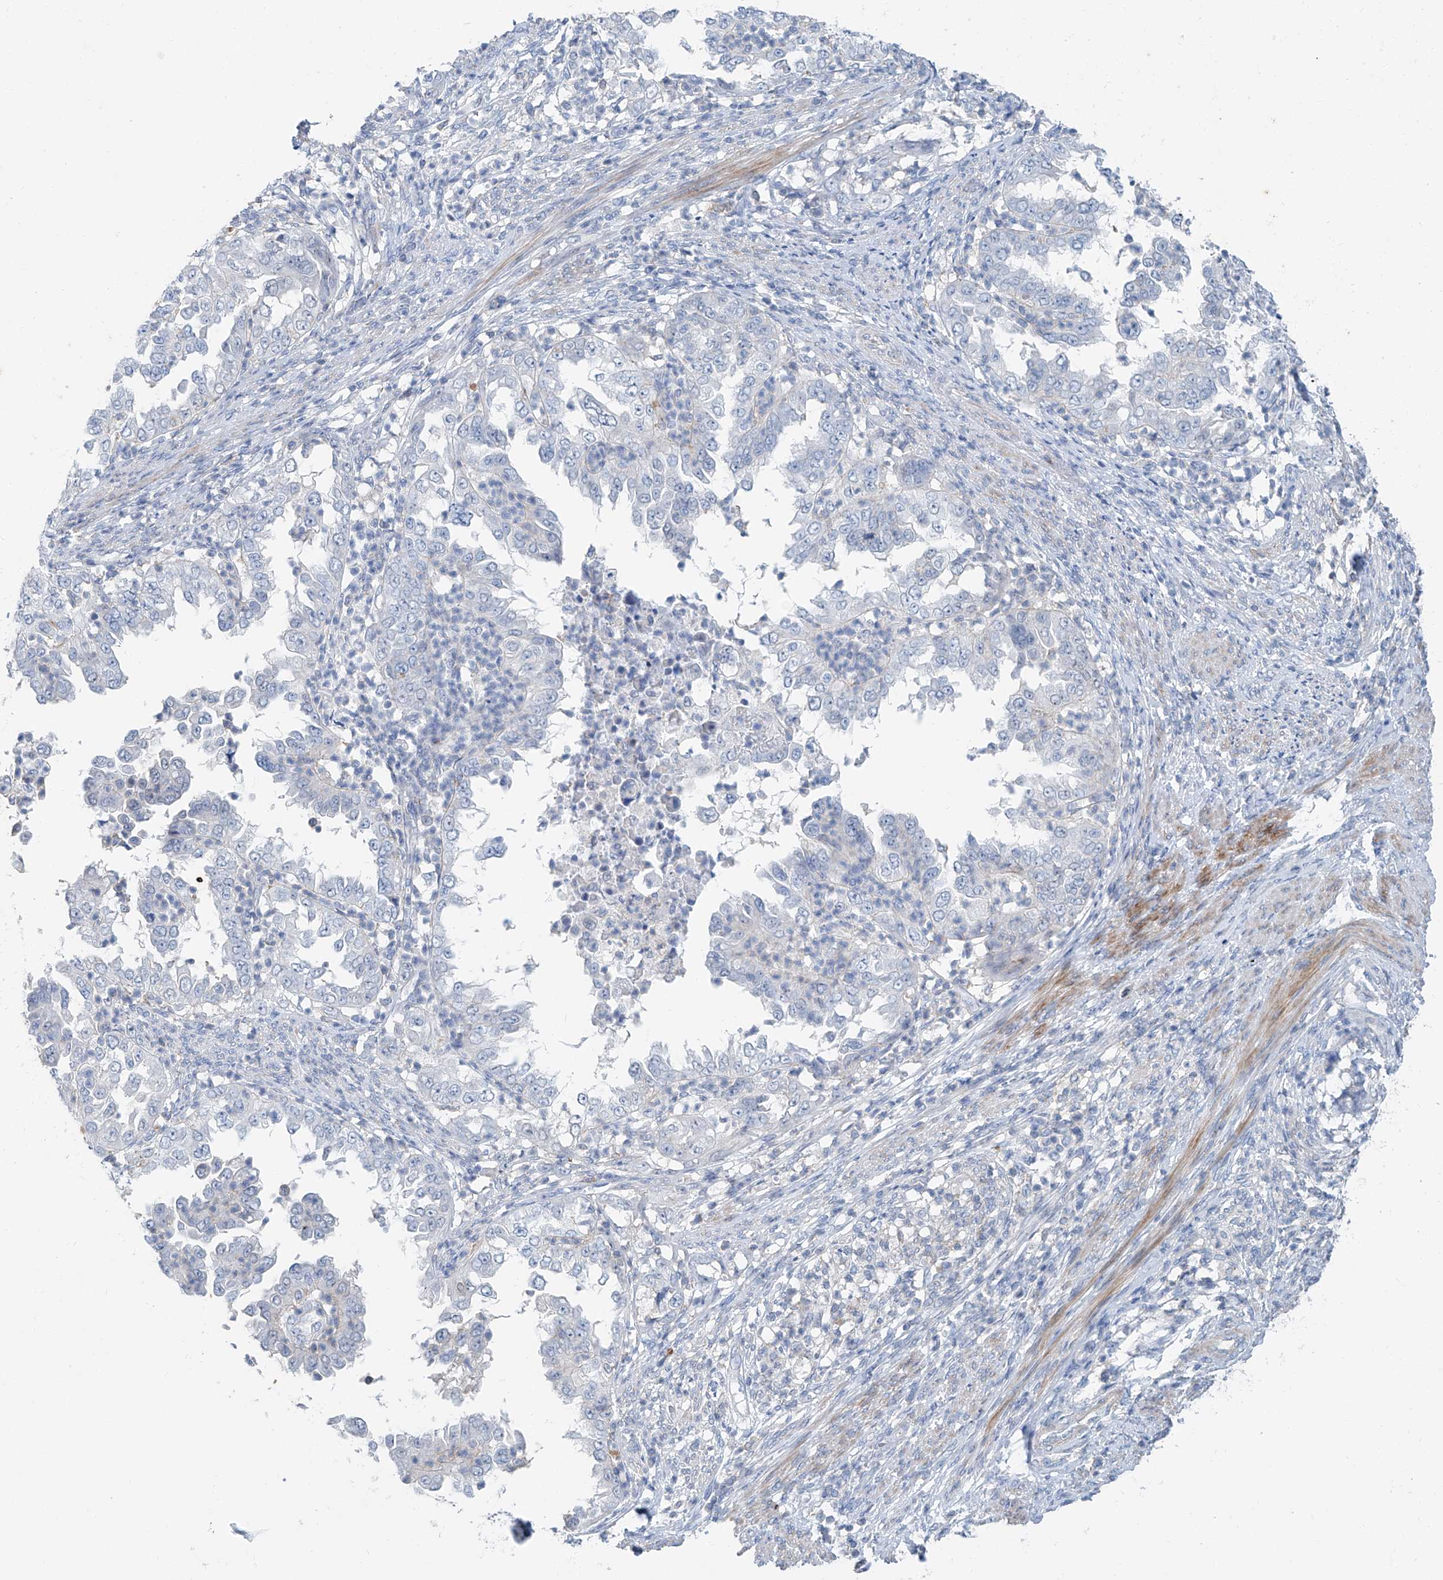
{"staining": {"intensity": "negative", "quantity": "none", "location": "none"}, "tissue": "endometrial cancer", "cell_type": "Tumor cells", "image_type": "cancer", "snomed": [{"axis": "morphology", "description": "Adenocarcinoma, NOS"}, {"axis": "topography", "description": "Endometrium"}], "caption": "A high-resolution histopathology image shows immunohistochemistry staining of endometrial cancer (adenocarcinoma), which shows no significant staining in tumor cells.", "gene": "ANKRD34A", "patient": {"sex": "female", "age": 85}}